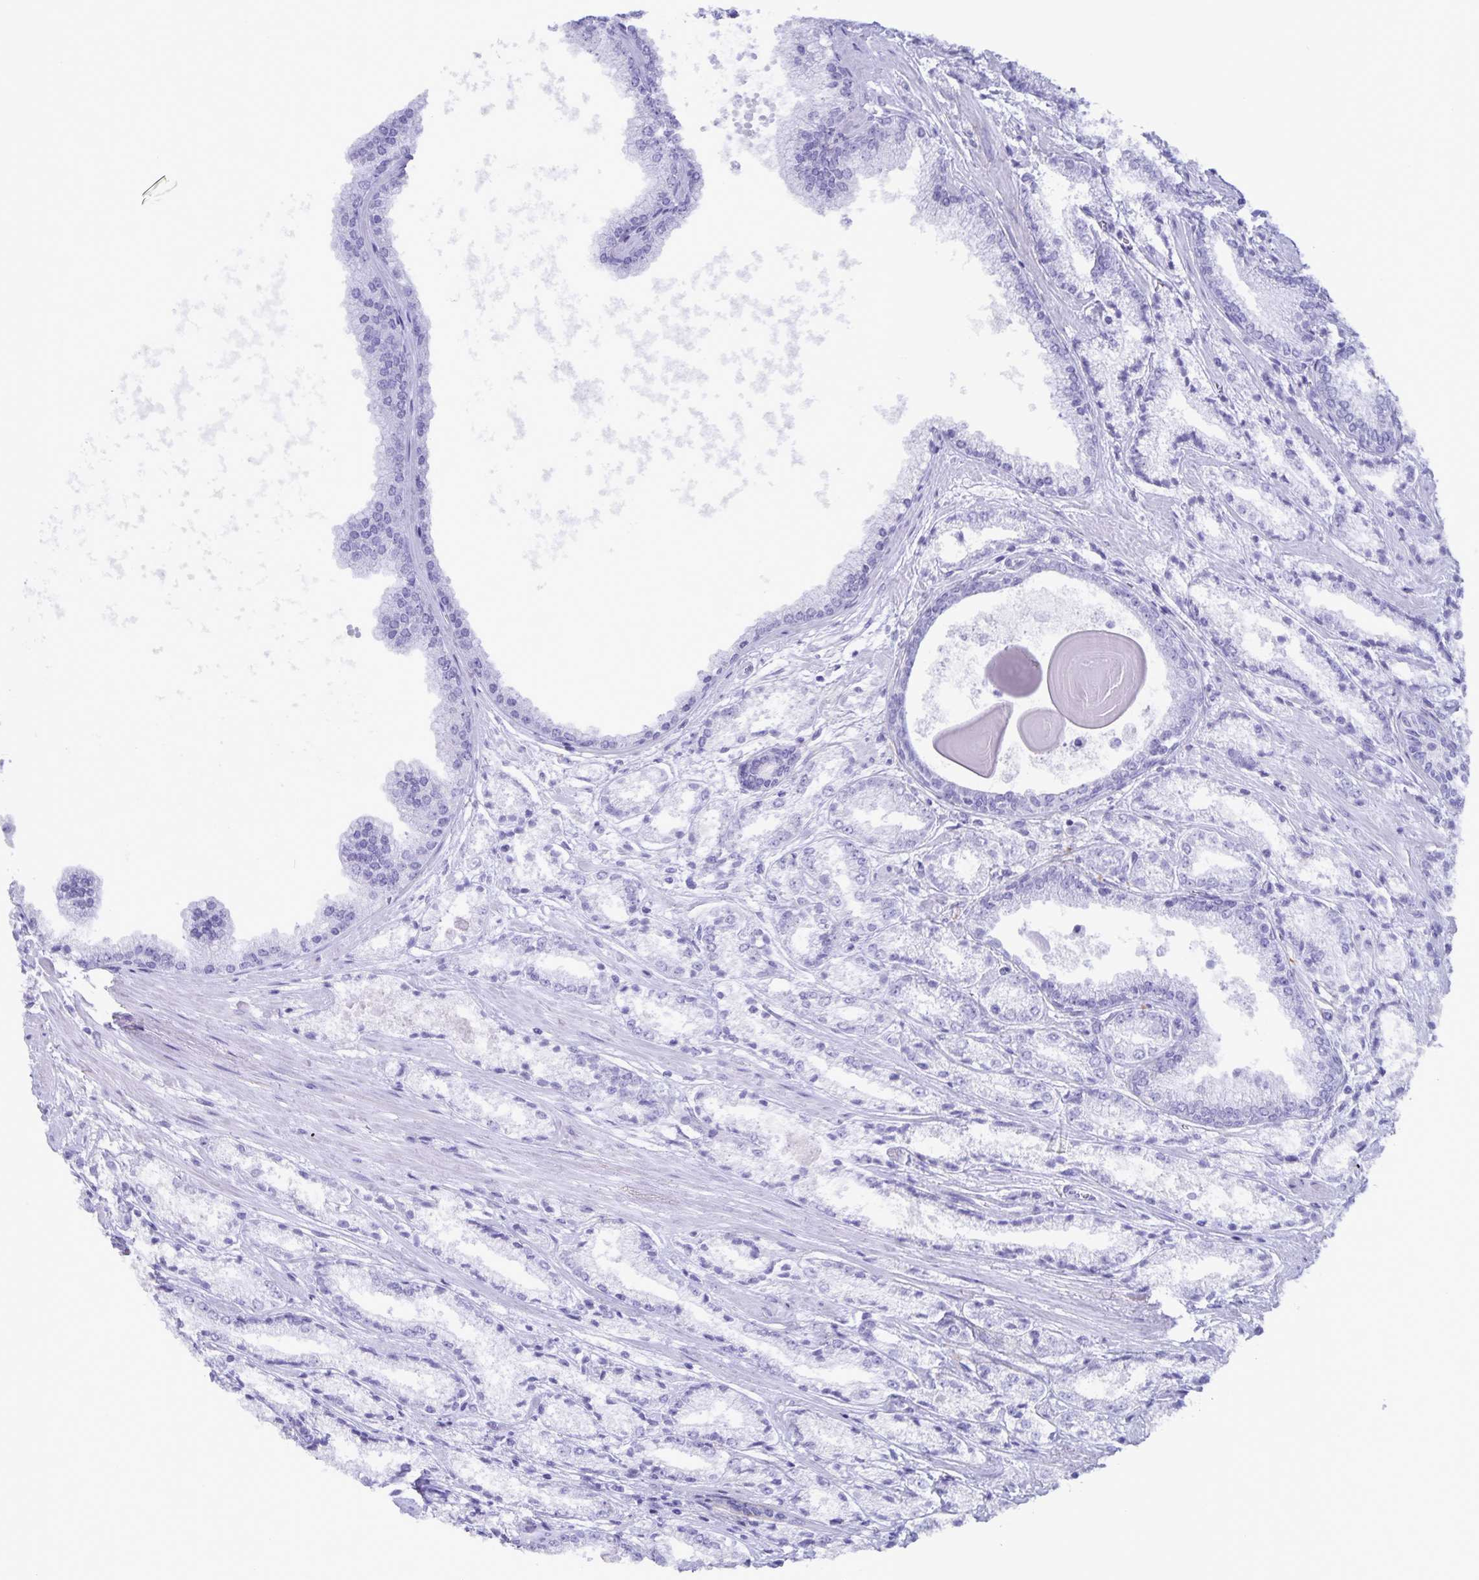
{"staining": {"intensity": "negative", "quantity": "none", "location": "none"}, "tissue": "prostate cancer", "cell_type": "Tumor cells", "image_type": "cancer", "snomed": [{"axis": "morphology", "description": "Adenocarcinoma, High grade"}, {"axis": "topography", "description": "Prostate"}], "caption": "This is an IHC micrograph of human prostate cancer (high-grade adenocarcinoma). There is no positivity in tumor cells.", "gene": "AQP4", "patient": {"sex": "male", "age": 64}}